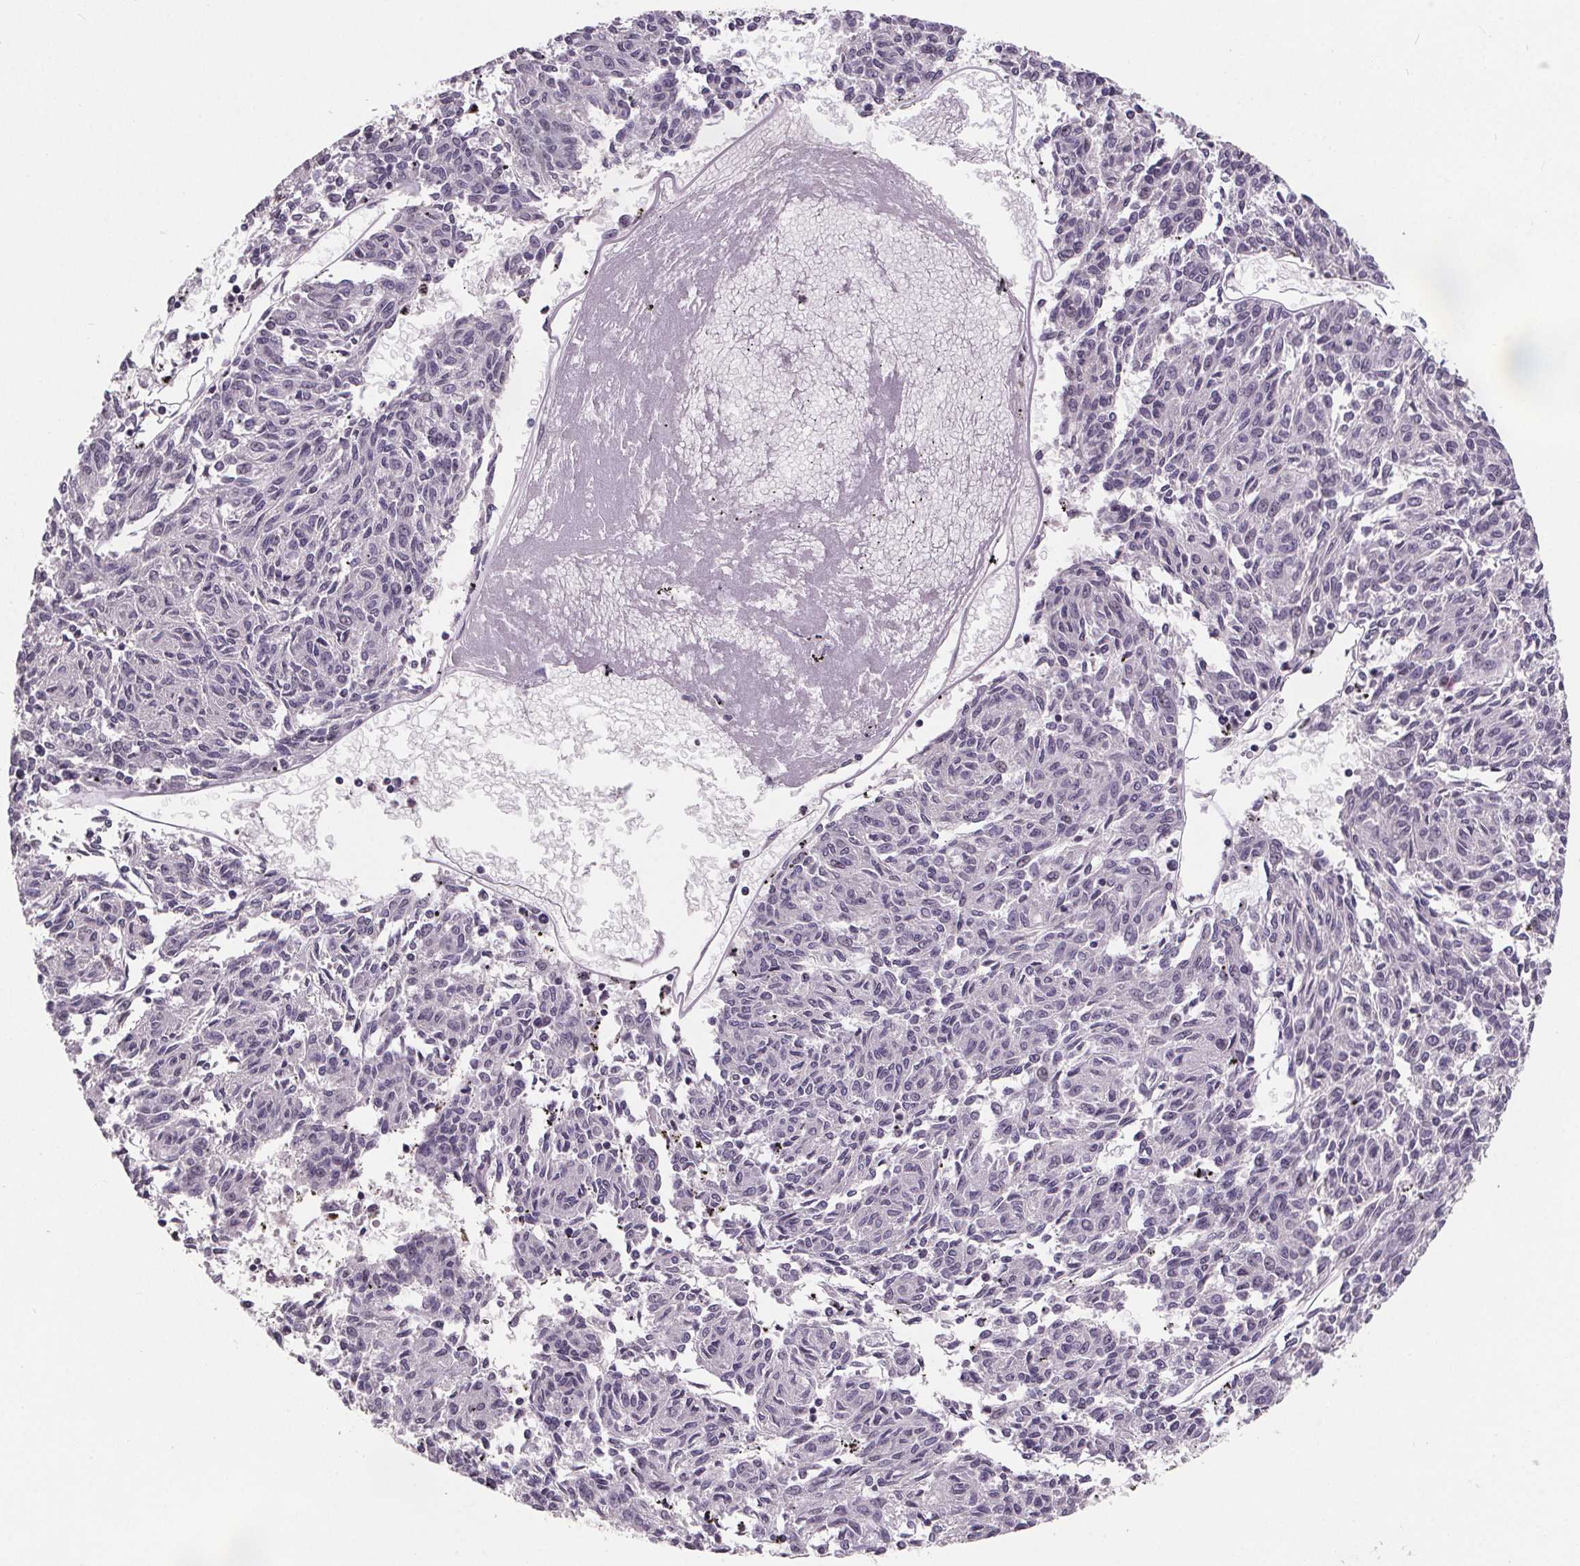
{"staining": {"intensity": "negative", "quantity": "none", "location": "none"}, "tissue": "melanoma", "cell_type": "Tumor cells", "image_type": "cancer", "snomed": [{"axis": "morphology", "description": "Malignant melanoma, NOS"}, {"axis": "topography", "description": "Skin"}], "caption": "IHC of human malignant melanoma reveals no expression in tumor cells.", "gene": "NKX6-1", "patient": {"sex": "female", "age": 72}}